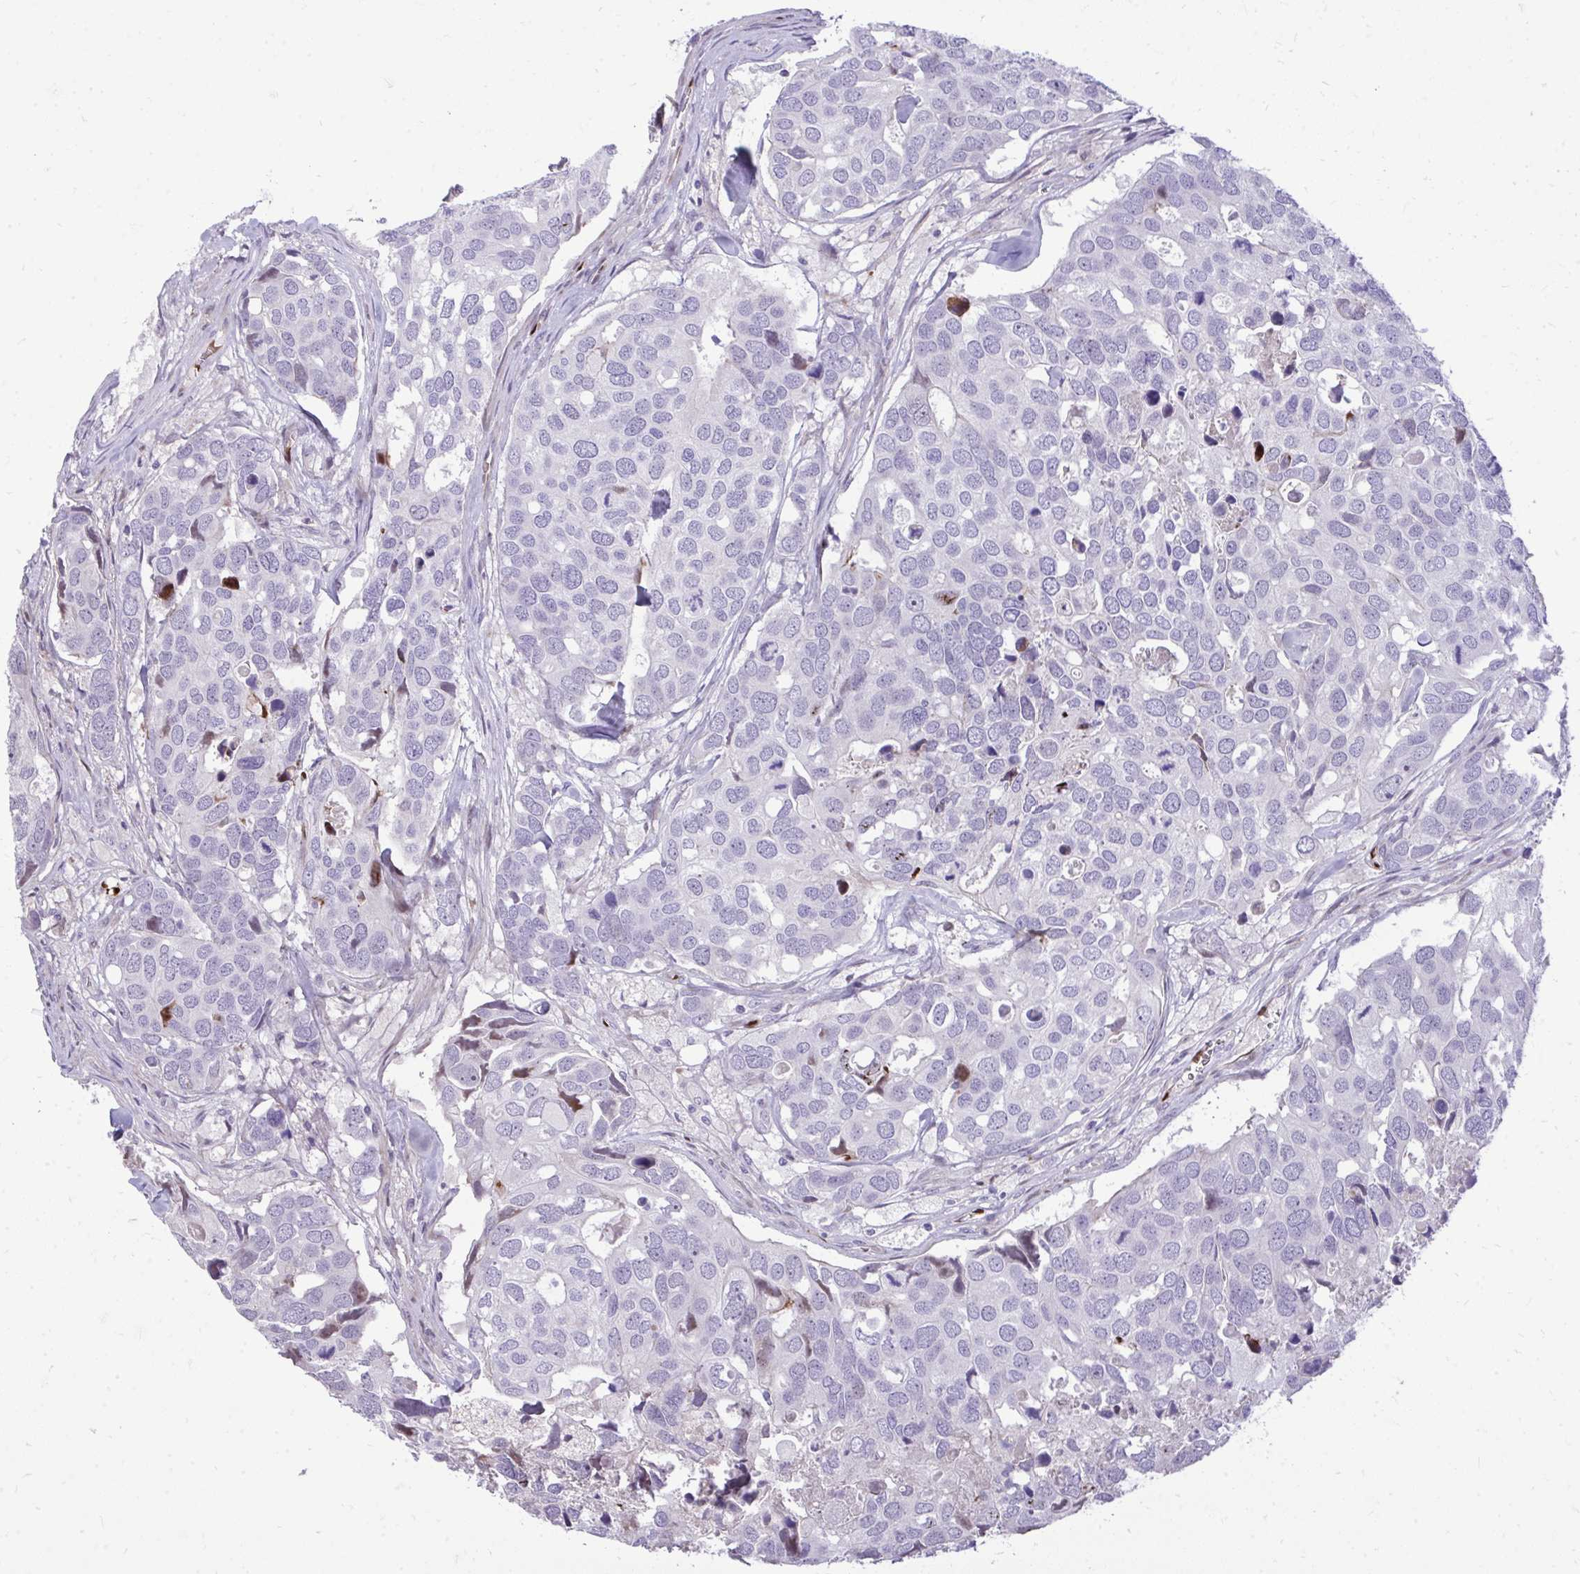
{"staining": {"intensity": "negative", "quantity": "none", "location": "none"}, "tissue": "breast cancer", "cell_type": "Tumor cells", "image_type": "cancer", "snomed": [{"axis": "morphology", "description": "Duct carcinoma"}, {"axis": "topography", "description": "Breast"}], "caption": "High power microscopy image of an IHC photomicrograph of breast cancer (infiltrating ductal carcinoma), revealing no significant expression in tumor cells.", "gene": "DLX4", "patient": {"sex": "female", "age": 83}}